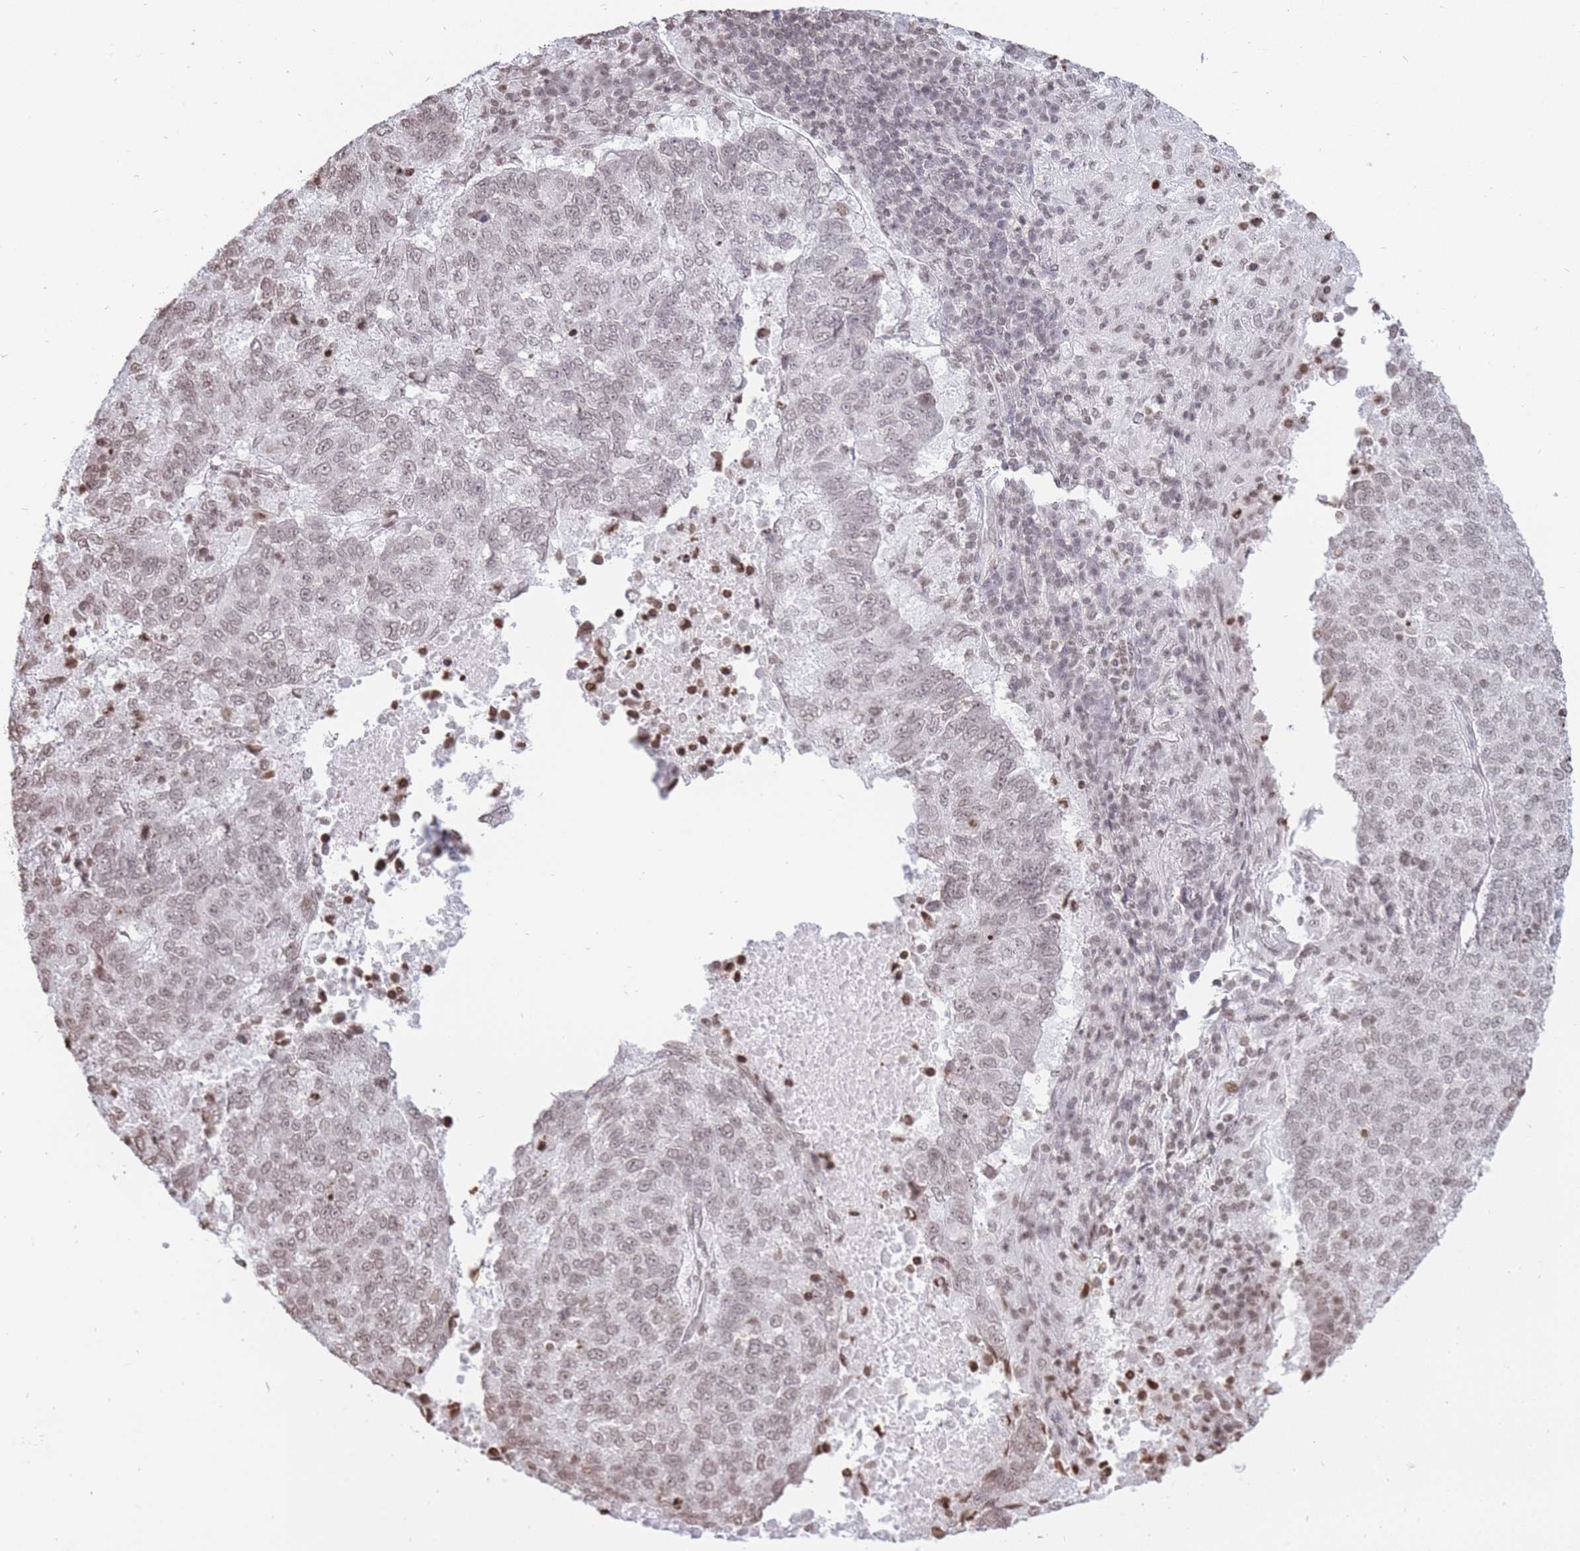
{"staining": {"intensity": "weak", "quantity": ">75%", "location": "nuclear"}, "tissue": "lung cancer", "cell_type": "Tumor cells", "image_type": "cancer", "snomed": [{"axis": "morphology", "description": "Squamous cell carcinoma, NOS"}, {"axis": "topography", "description": "Lung"}], "caption": "Weak nuclear expression is seen in approximately >75% of tumor cells in lung cancer (squamous cell carcinoma).", "gene": "SHISAL1", "patient": {"sex": "male", "age": 73}}